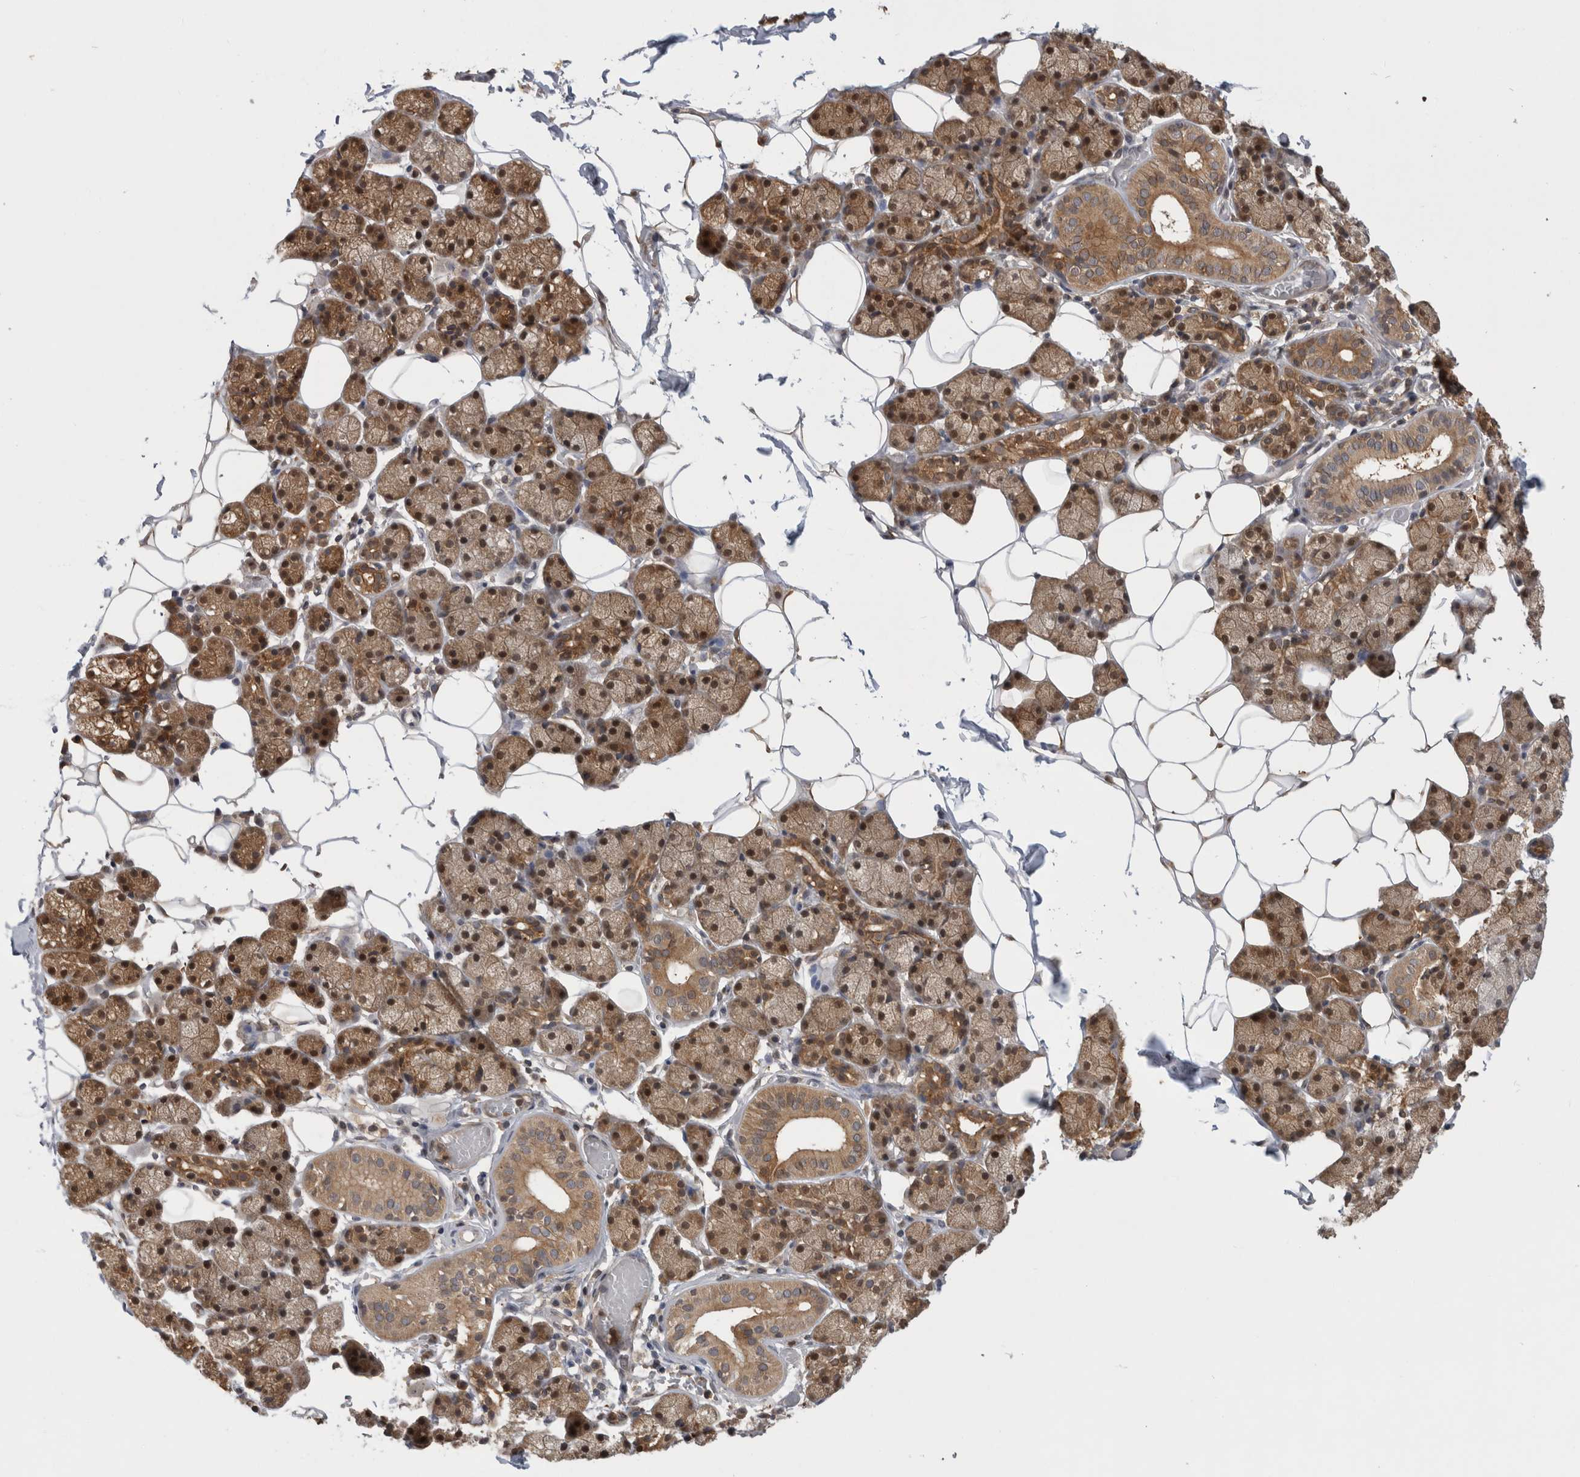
{"staining": {"intensity": "moderate", "quantity": ">75%", "location": "cytoplasmic/membranous,nuclear"}, "tissue": "salivary gland", "cell_type": "Glandular cells", "image_type": "normal", "snomed": [{"axis": "morphology", "description": "Normal tissue, NOS"}, {"axis": "topography", "description": "Salivary gland"}], "caption": "A brown stain labels moderate cytoplasmic/membranous,nuclear staining of a protein in glandular cells of benign human salivary gland.", "gene": "ASTN2", "patient": {"sex": "female", "age": 33}}